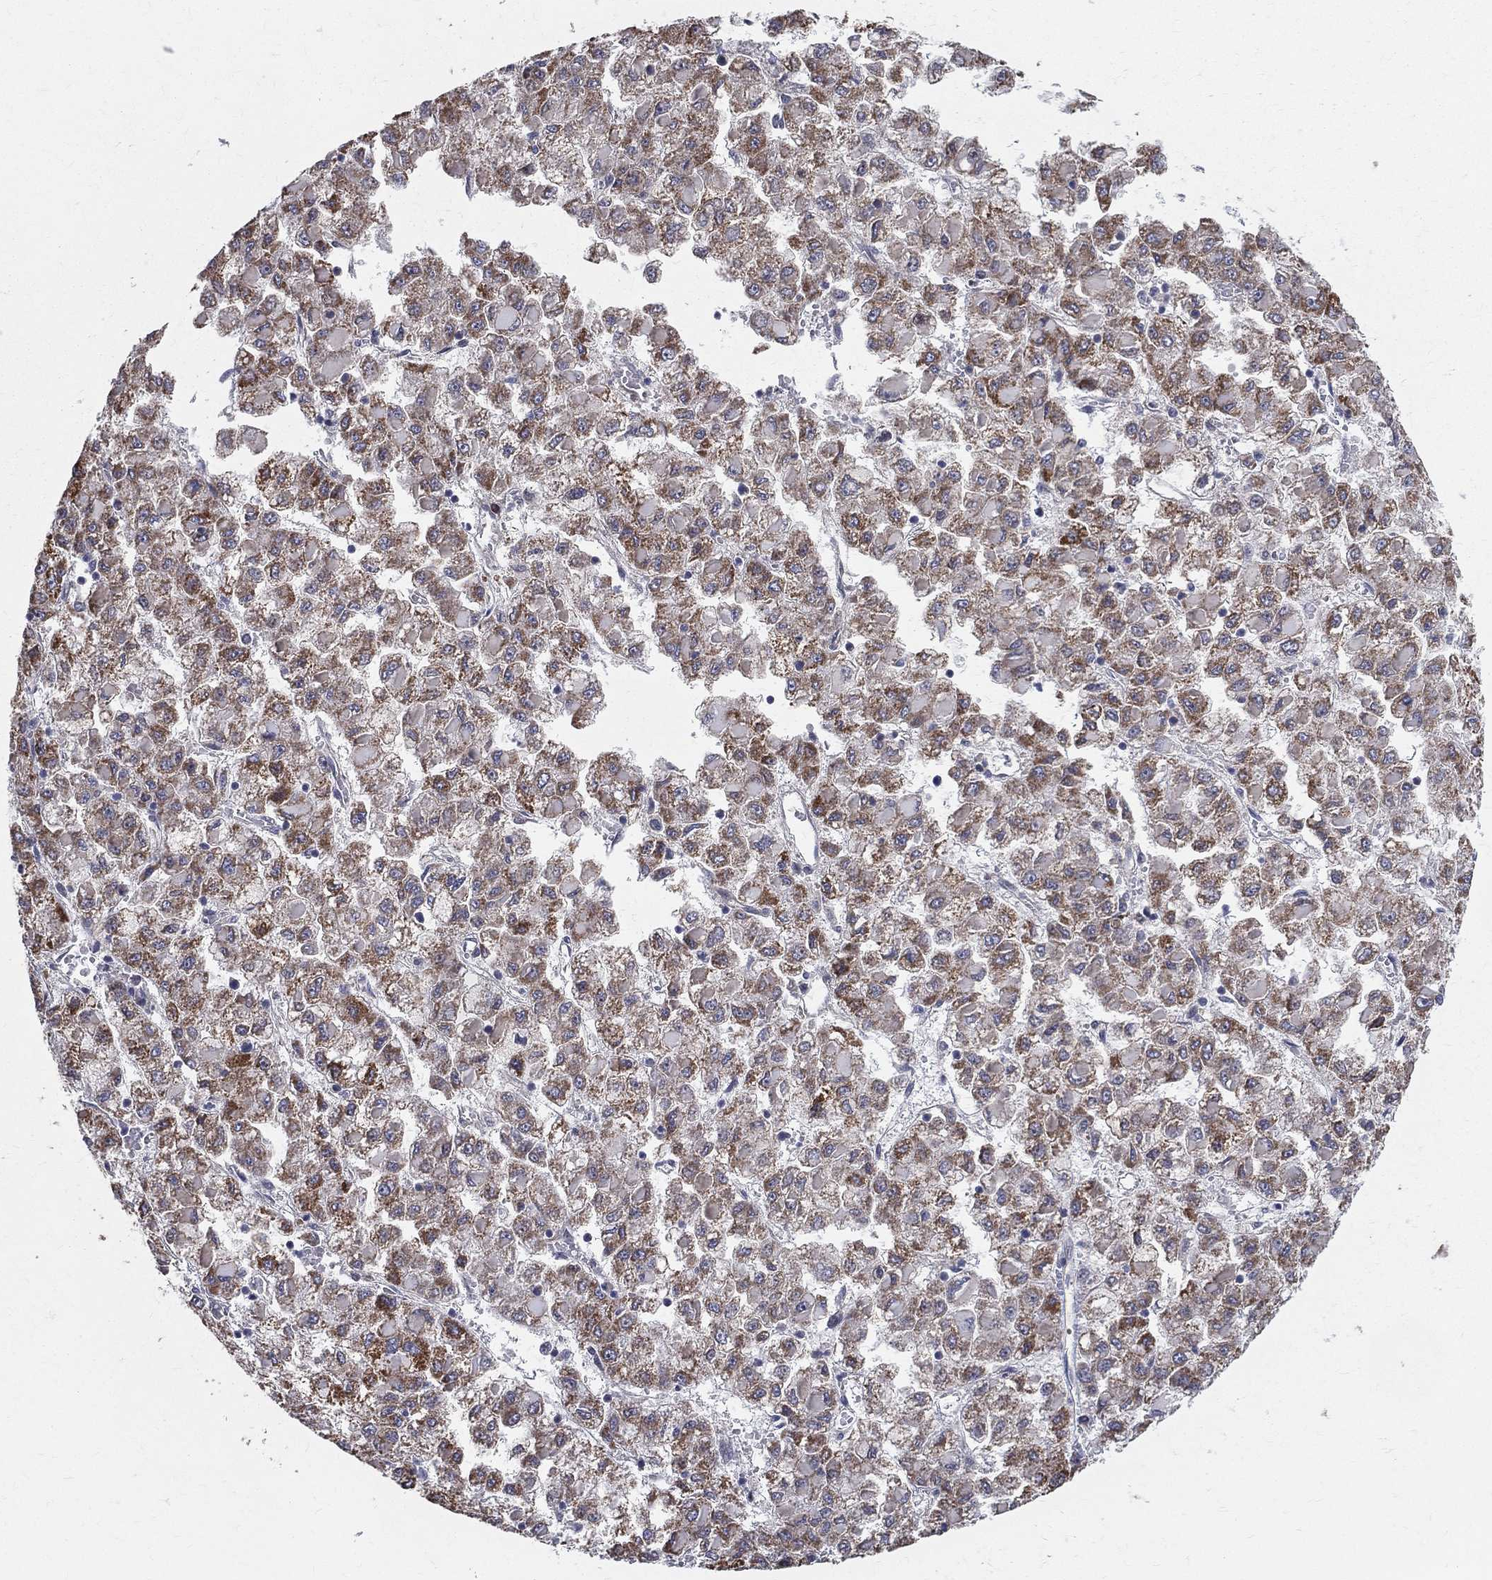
{"staining": {"intensity": "moderate", "quantity": "25%-75%", "location": "cytoplasmic/membranous"}, "tissue": "liver cancer", "cell_type": "Tumor cells", "image_type": "cancer", "snomed": [{"axis": "morphology", "description": "Carcinoma, Hepatocellular, NOS"}, {"axis": "topography", "description": "Liver"}], "caption": "Immunohistochemistry (IHC) micrograph of human liver hepatocellular carcinoma stained for a protein (brown), which demonstrates medium levels of moderate cytoplasmic/membranous staining in about 25%-75% of tumor cells.", "gene": "POMZP3", "patient": {"sex": "male", "age": 40}}